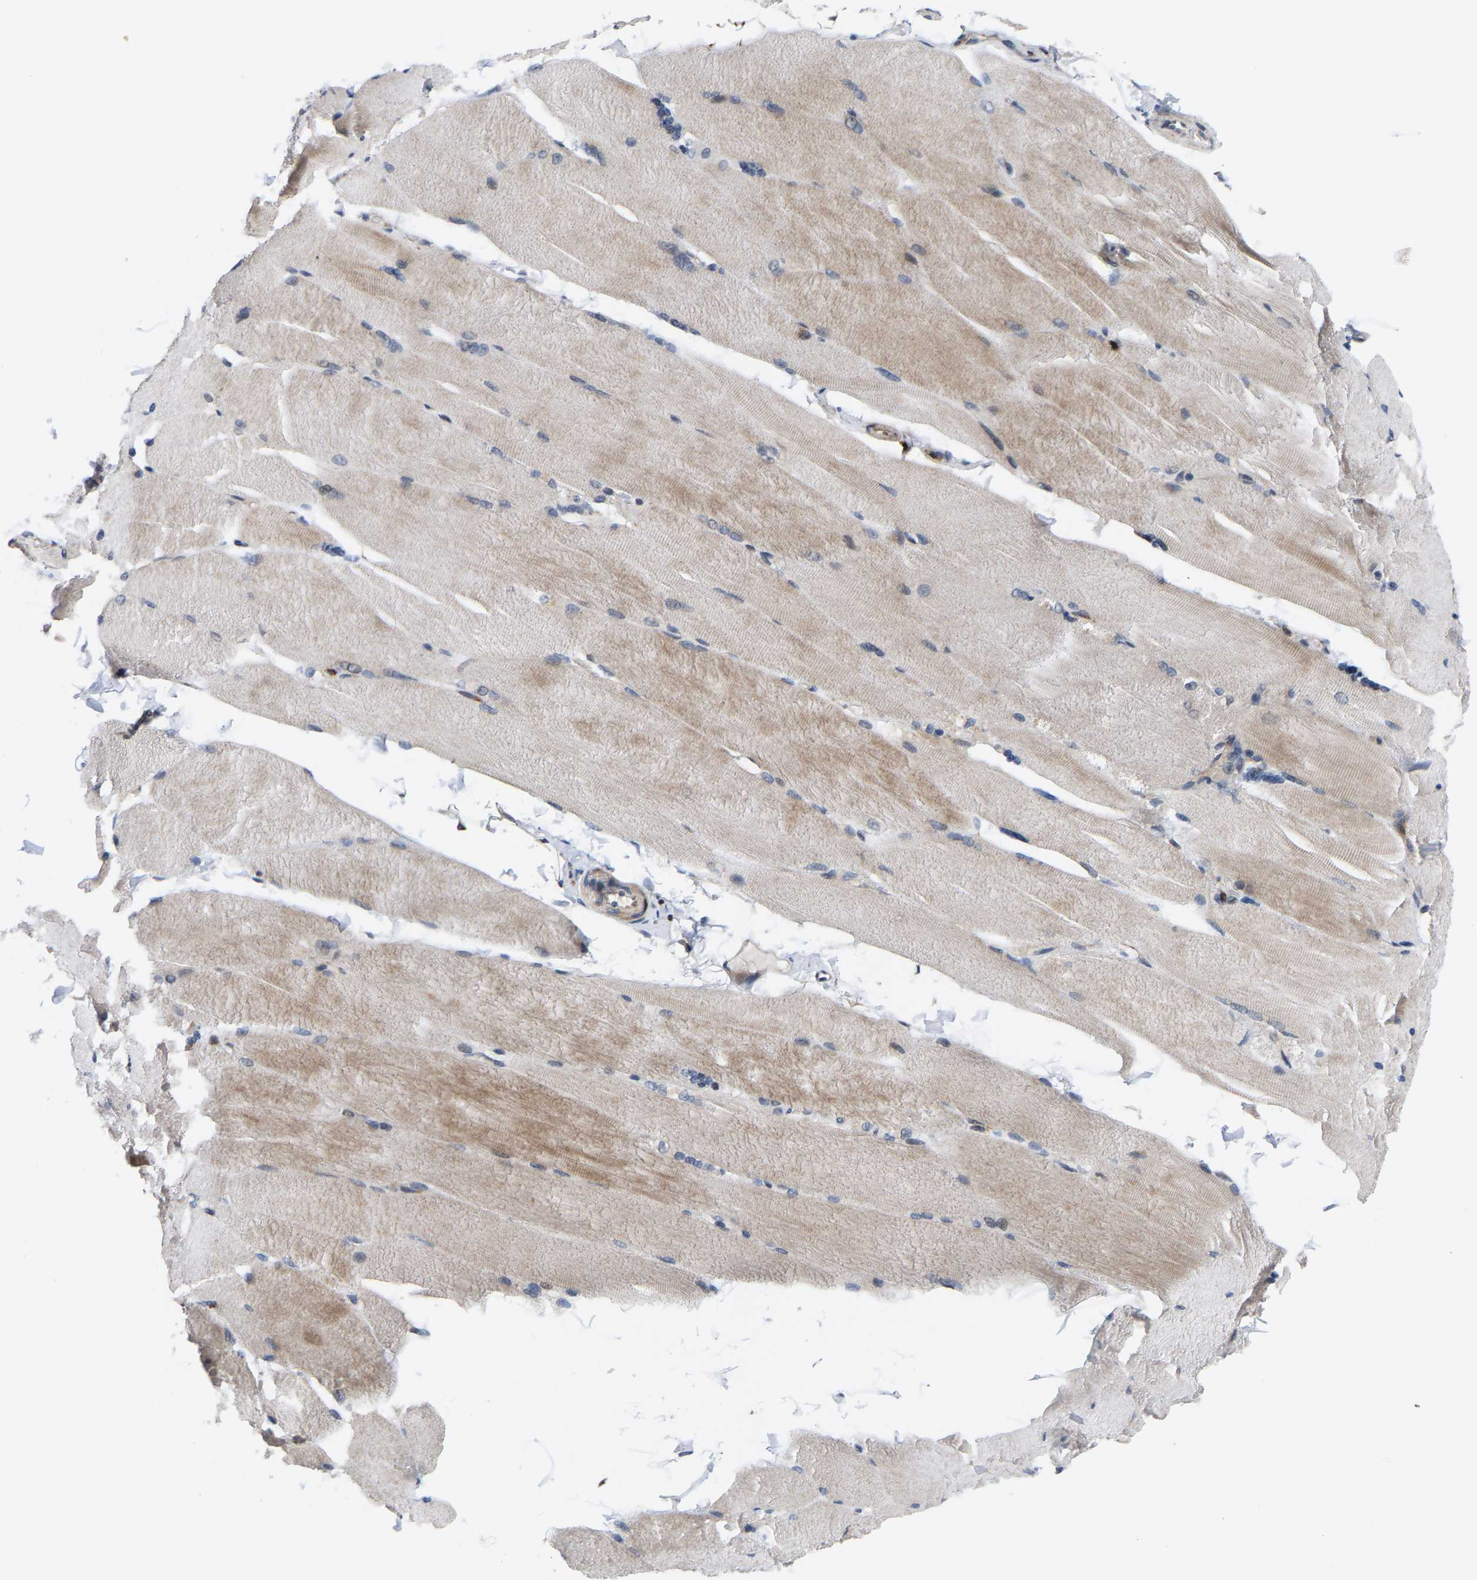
{"staining": {"intensity": "weak", "quantity": "<25%", "location": "cytoplasmic/membranous"}, "tissue": "skeletal muscle", "cell_type": "Myocytes", "image_type": "normal", "snomed": [{"axis": "morphology", "description": "Normal tissue, NOS"}, {"axis": "topography", "description": "Skin"}, {"axis": "topography", "description": "Skeletal muscle"}], "caption": "The immunohistochemistry image has no significant positivity in myocytes of skeletal muscle. The staining is performed using DAB brown chromogen with nuclei counter-stained in using hematoxylin.", "gene": "TDRKH", "patient": {"sex": "male", "age": 83}}